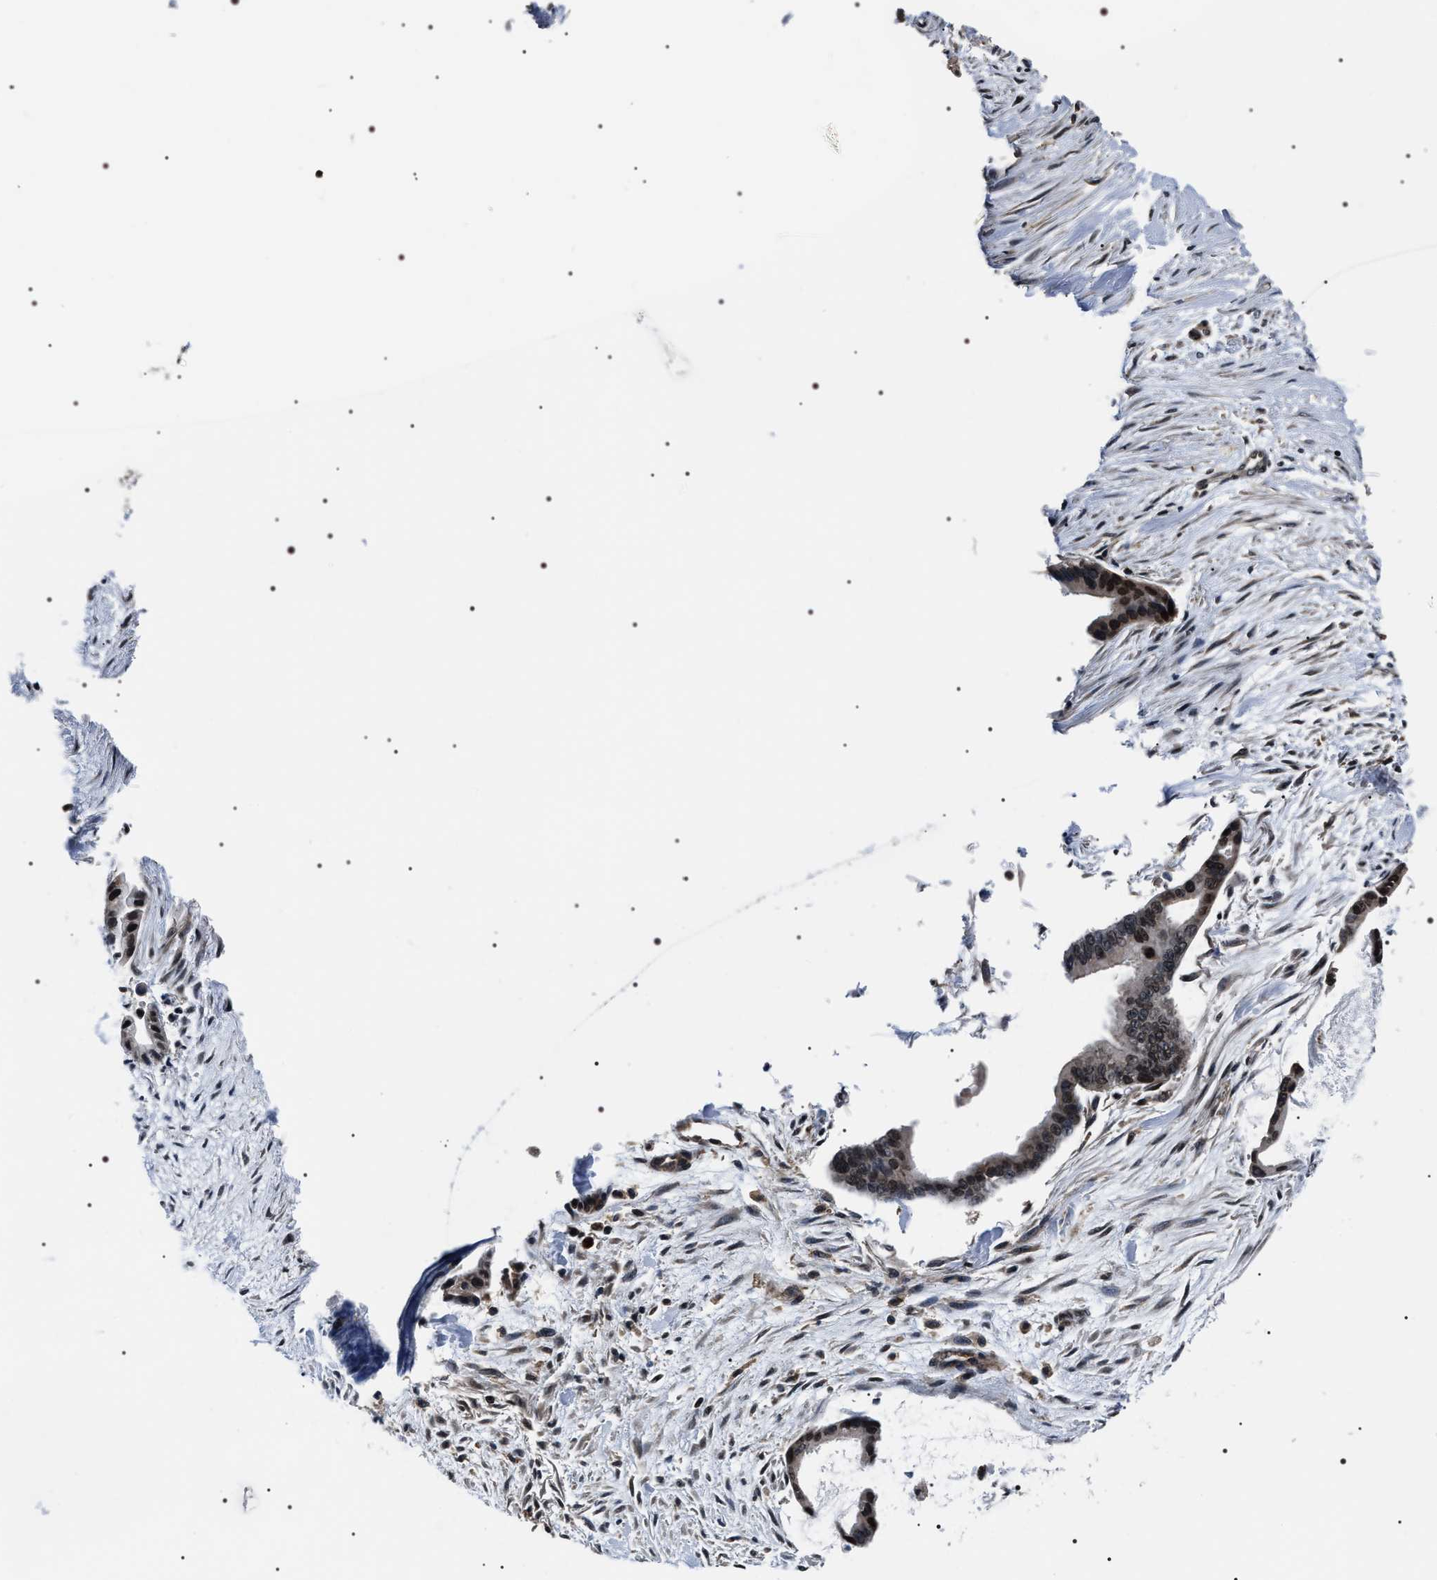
{"staining": {"intensity": "strong", "quantity": ">75%", "location": "nuclear"}, "tissue": "liver cancer", "cell_type": "Tumor cells", "image_type": "cancer", "snomed": [{"axis": "morphology", "description": "Cholangiocarcinoma"}, {"axis": "topography", "description": "Liver"}], "caption": "About >75% of tumor cells in liver cancer (cholangiocarcinoma) show strong nuclear protein positivity as visualized by brown immunohistochemical staining.", "gene": "SIPA1", "patient": {"sex": "female", "age": 55}}